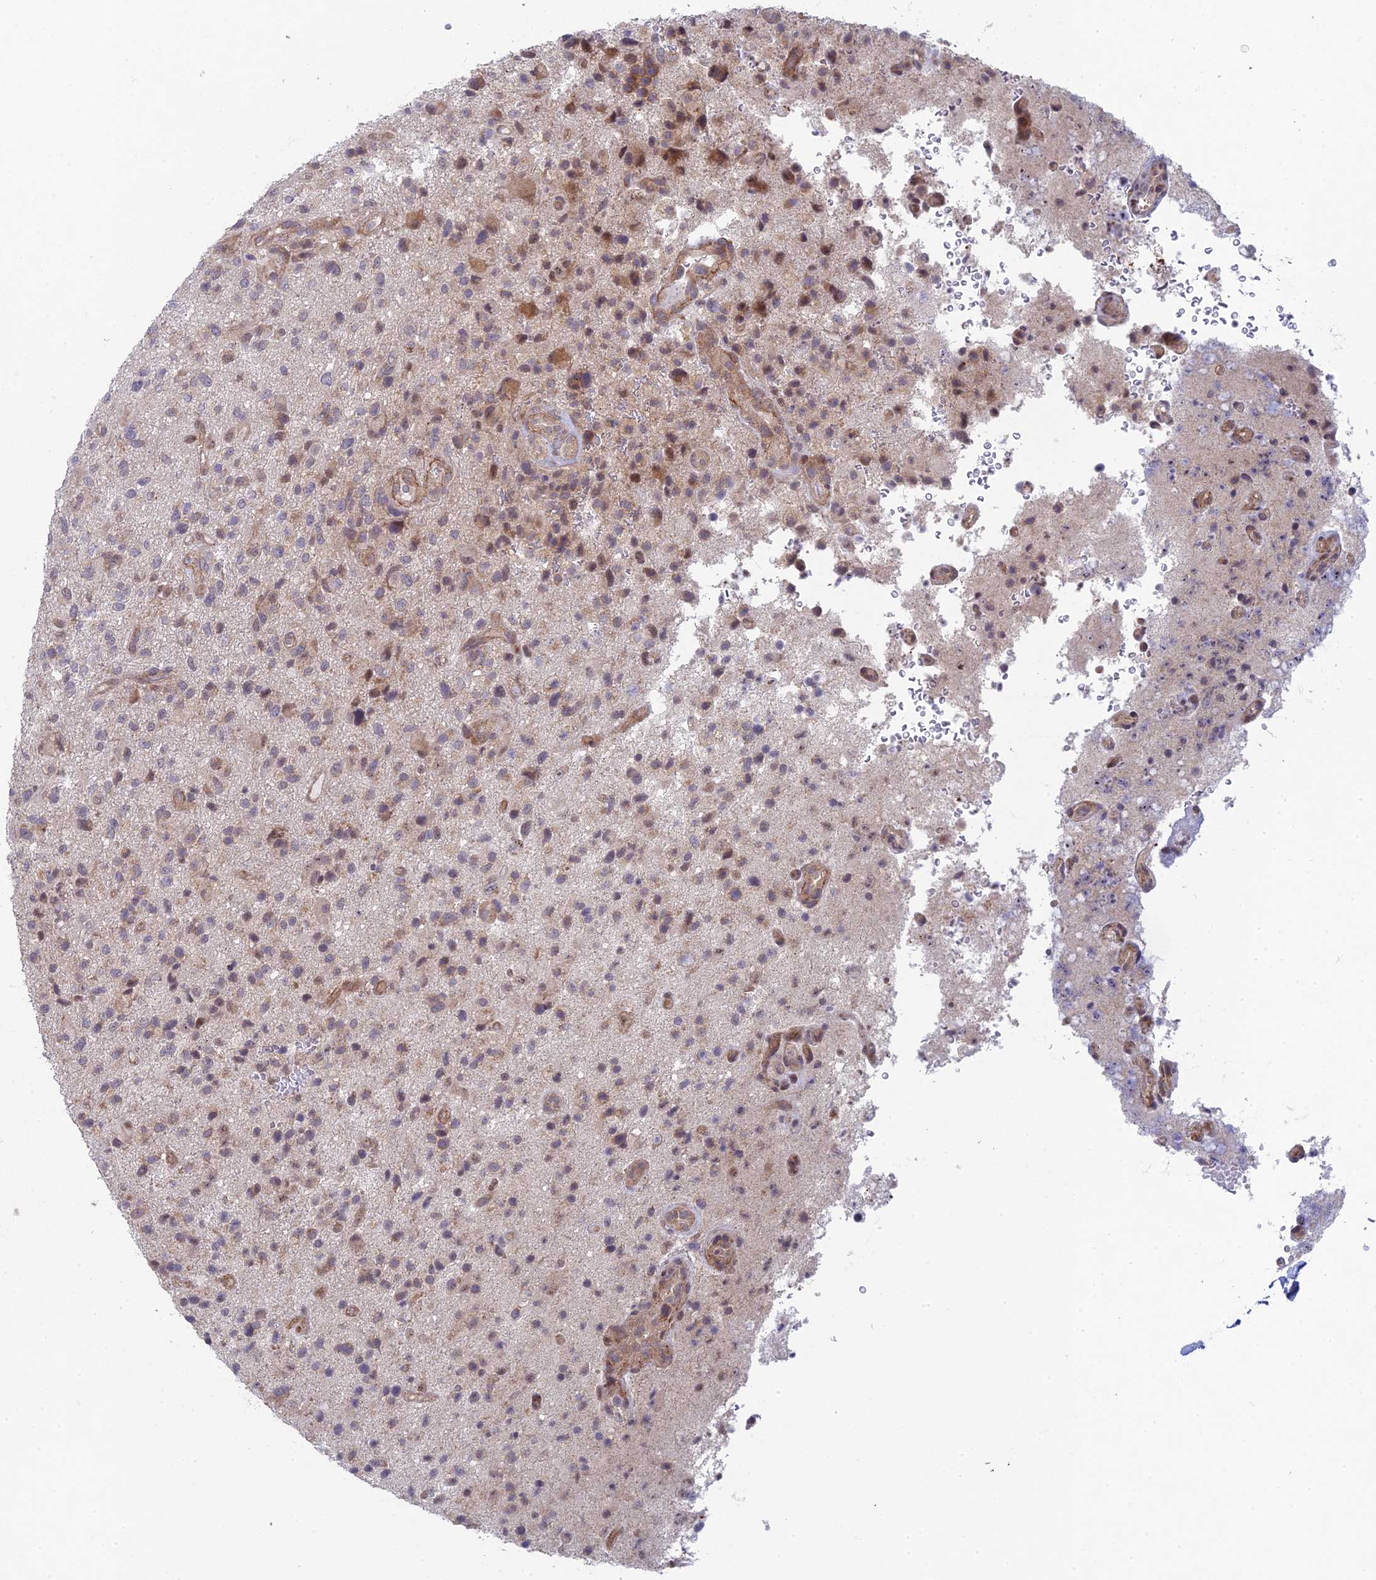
{"staining": {"intensity": "weak", "quantity": "25%-75%", "location": "cytoplasmic/membranous"}, "tissue": "glioma", "cell_type": "Tumor cells", "image_type": "cancer", "snomed": [{"axis": "morphology", "description": "Glioma, malignant, High grade"}, {"axis": "topography", "description": "Brain"}], "caption": "The image displays staining of glioma, revealing weak cytoplasmic/membranous protein positivity (brown color) within tumor cells. (Stains: DAB (3,3'-diaminobenzidine) in brown, nuclei in blue, Microscopy: brightfield microscopy at high magnification).", "gene": "INCA1", "patient": {"sex": "male", "age": 47}}